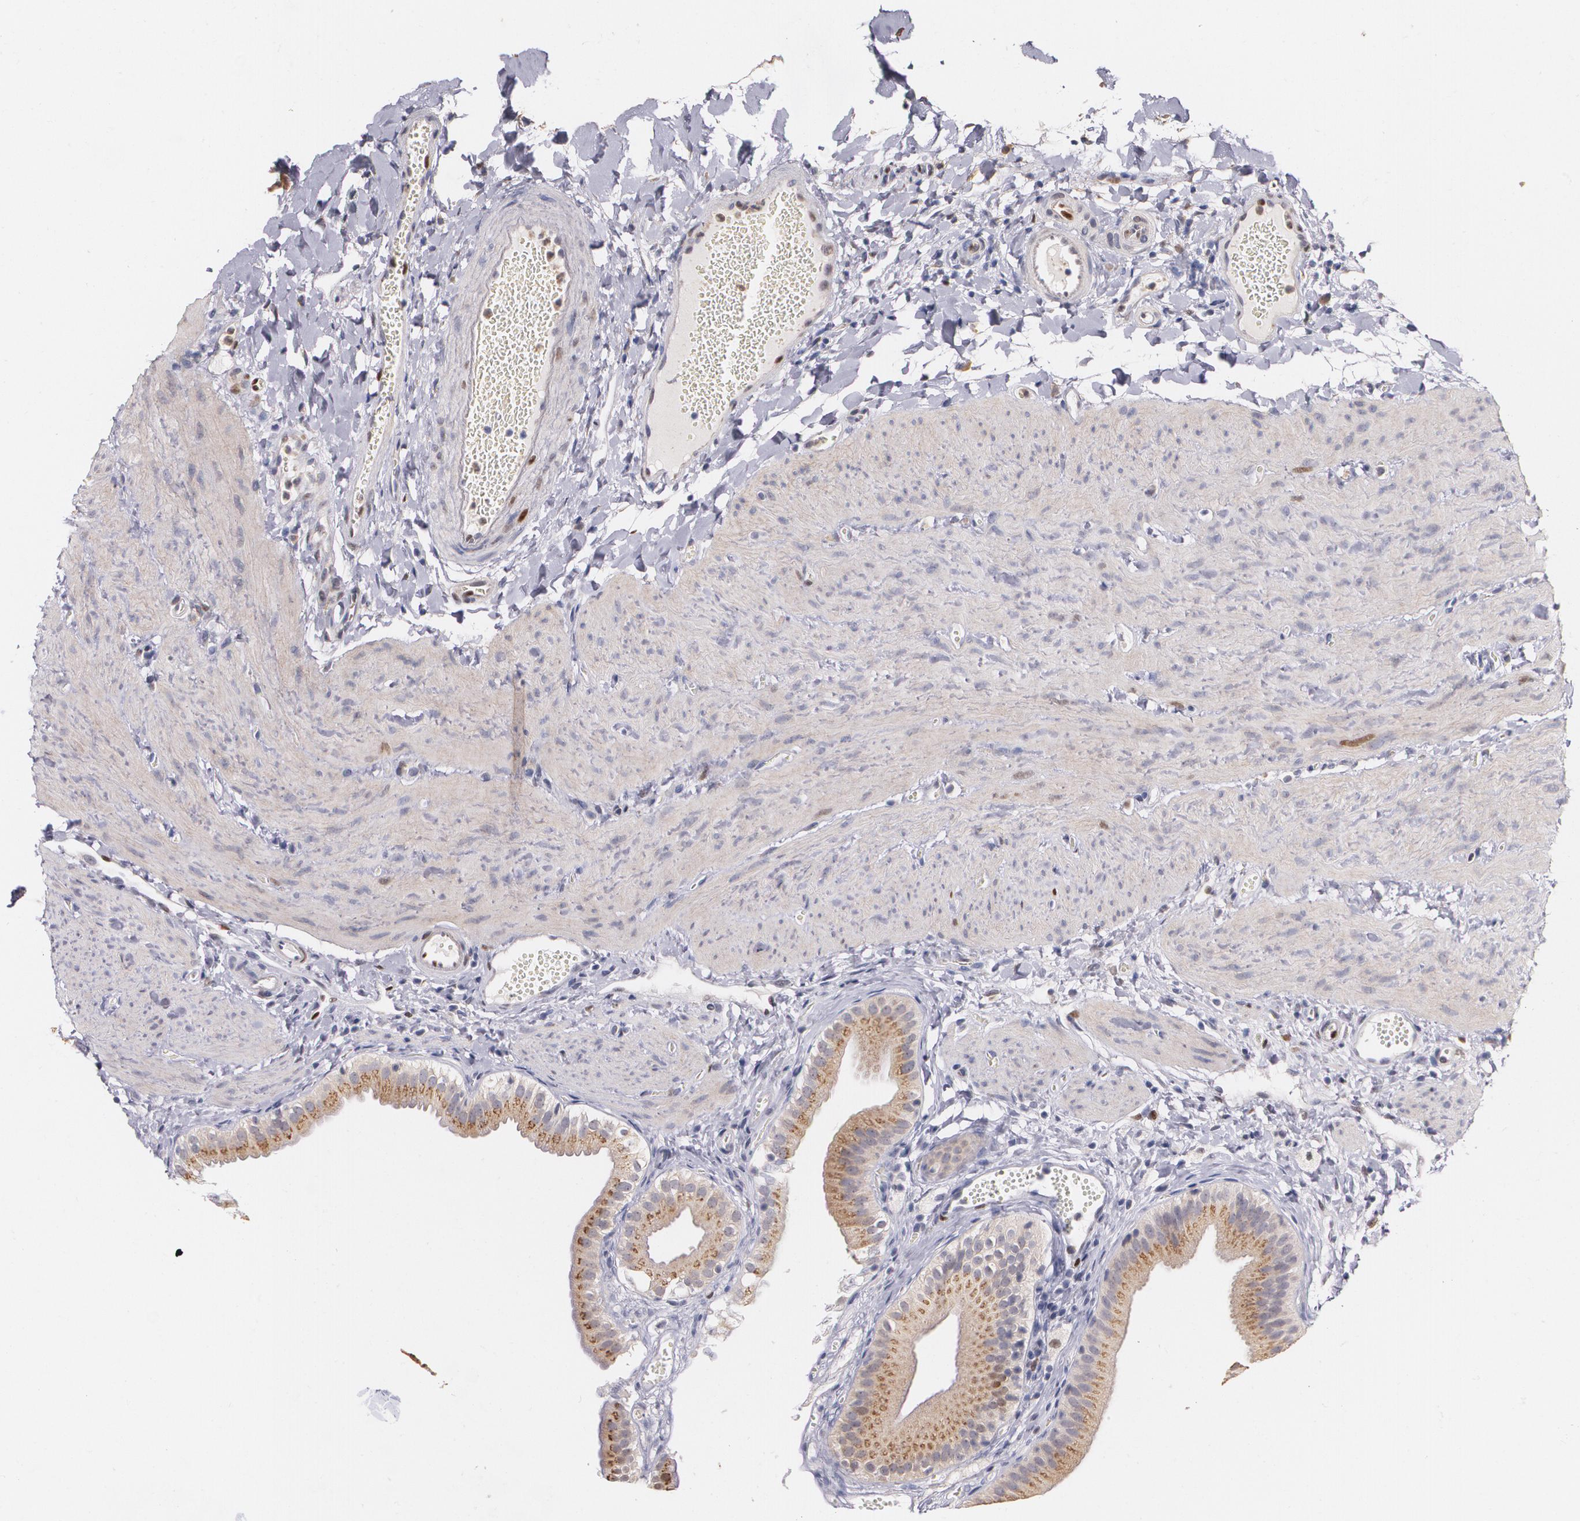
{"staining": {"intensity": "moderate", "quantity": ">75%", "location": "cytoplasmic/membranous"}, "tissue": "gallbladder", "cell_type": "Glandular cells", "image_type": "normal", "snomed": [{"axis": "morphology", "description": "Normal tissue, NOS"}, {"axis": "topography", "description": "Gallbladder"}], "caption": "This image demonstrates unremarkable gallbladder stained with IHC to label a protein in brown. The cytoplasmic/membranous of glandular cells show moderate positivity for the protein. Nuclei are counter-stained blue.", "gene": "ATF3", "patient": {"sex": "female", "age": 24}}